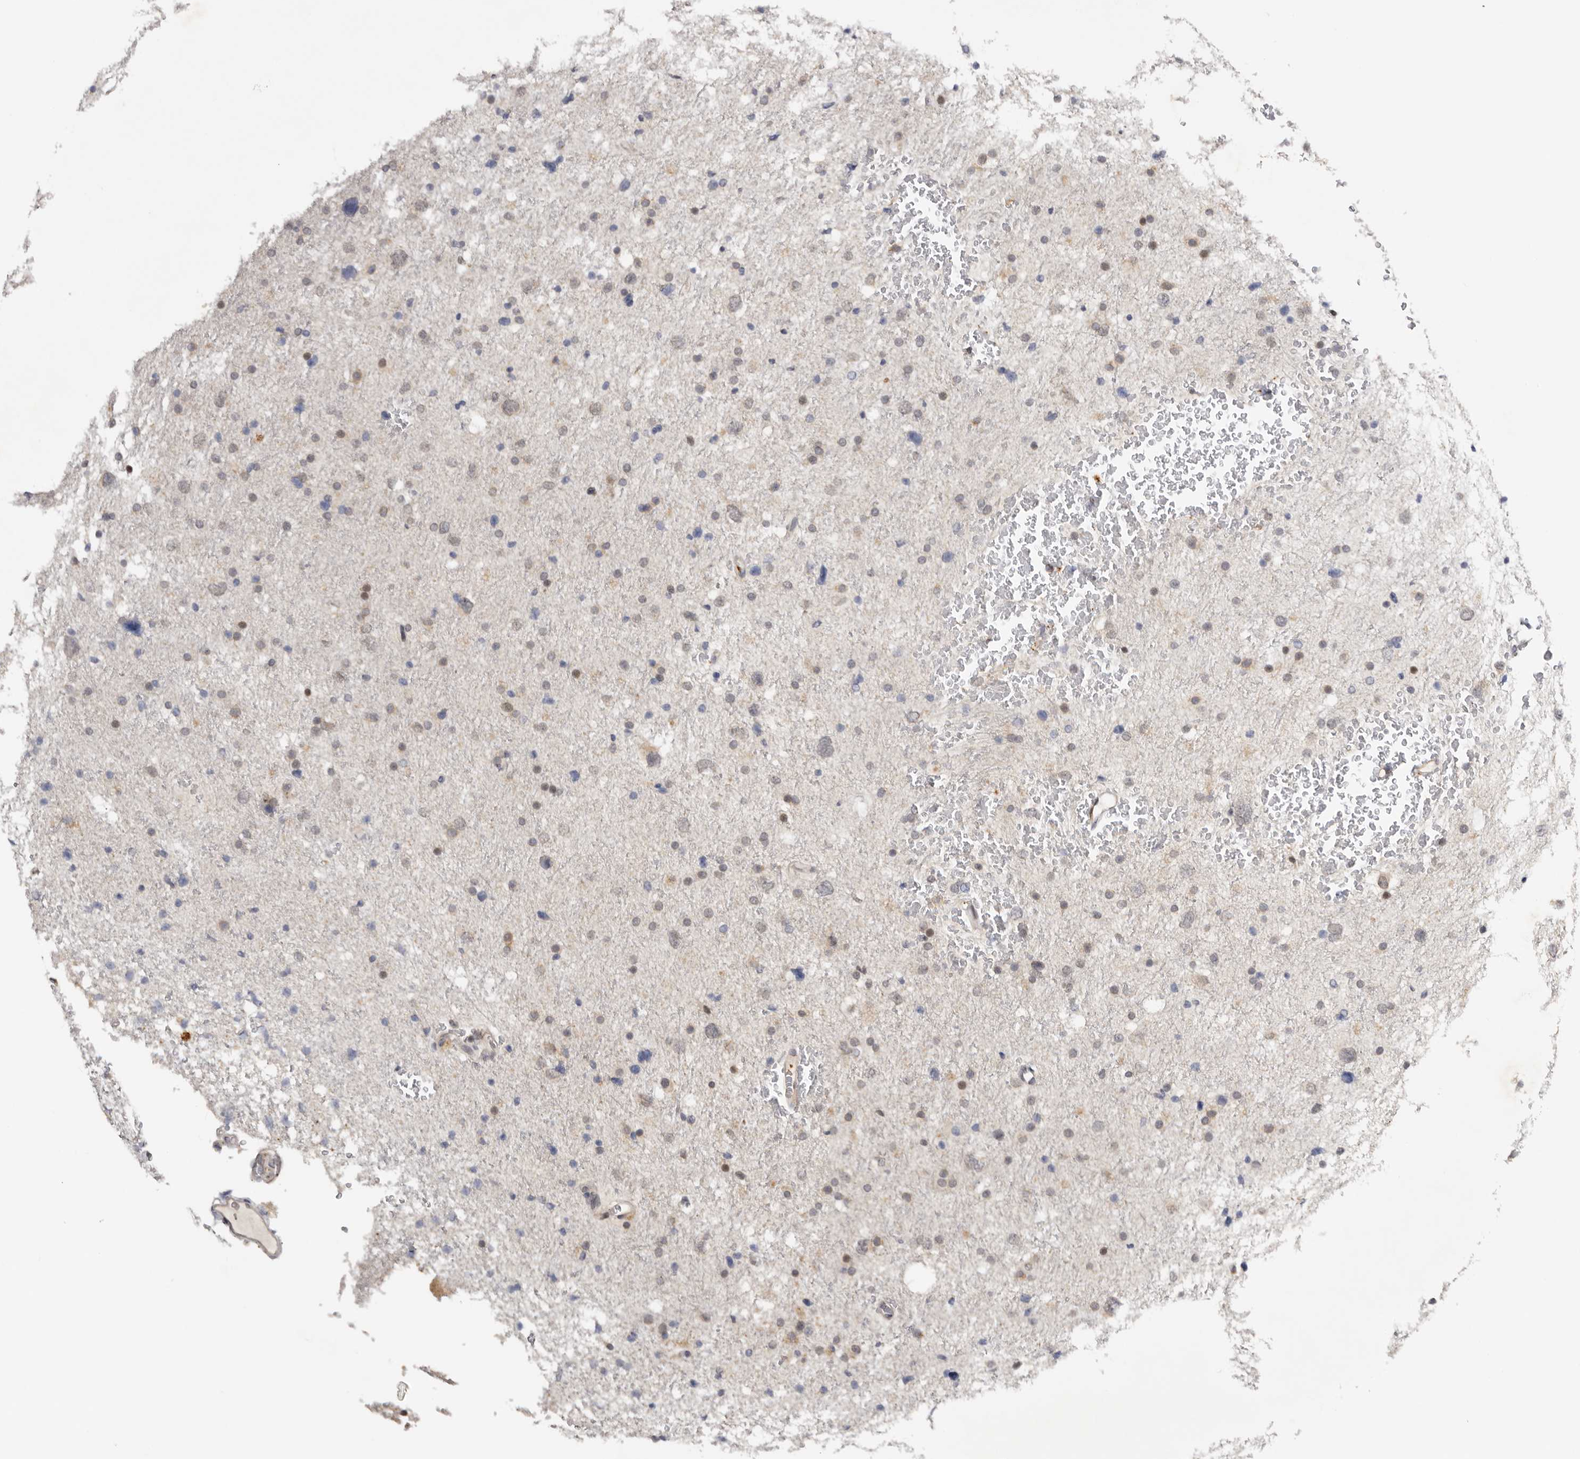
{"staining": {"intensity": "weak", "quantity": "<25%", "location": "nuclear"}, "tissue": "glioma", "cell_type": "Tumor cells", "image_type": "cancer", "snomed": [{"axis": "morphology", "description": "Glioma, malignant, Low grade"}, {"axis": "topography", "description": "Brain"}], "caption": "Immunohistochemical staining of malignant glioma (low-grade) demonstrates no significant staining in tumor cells.", "gene": "KIF2B", "patient": {"sex": "female", "age": 37}}